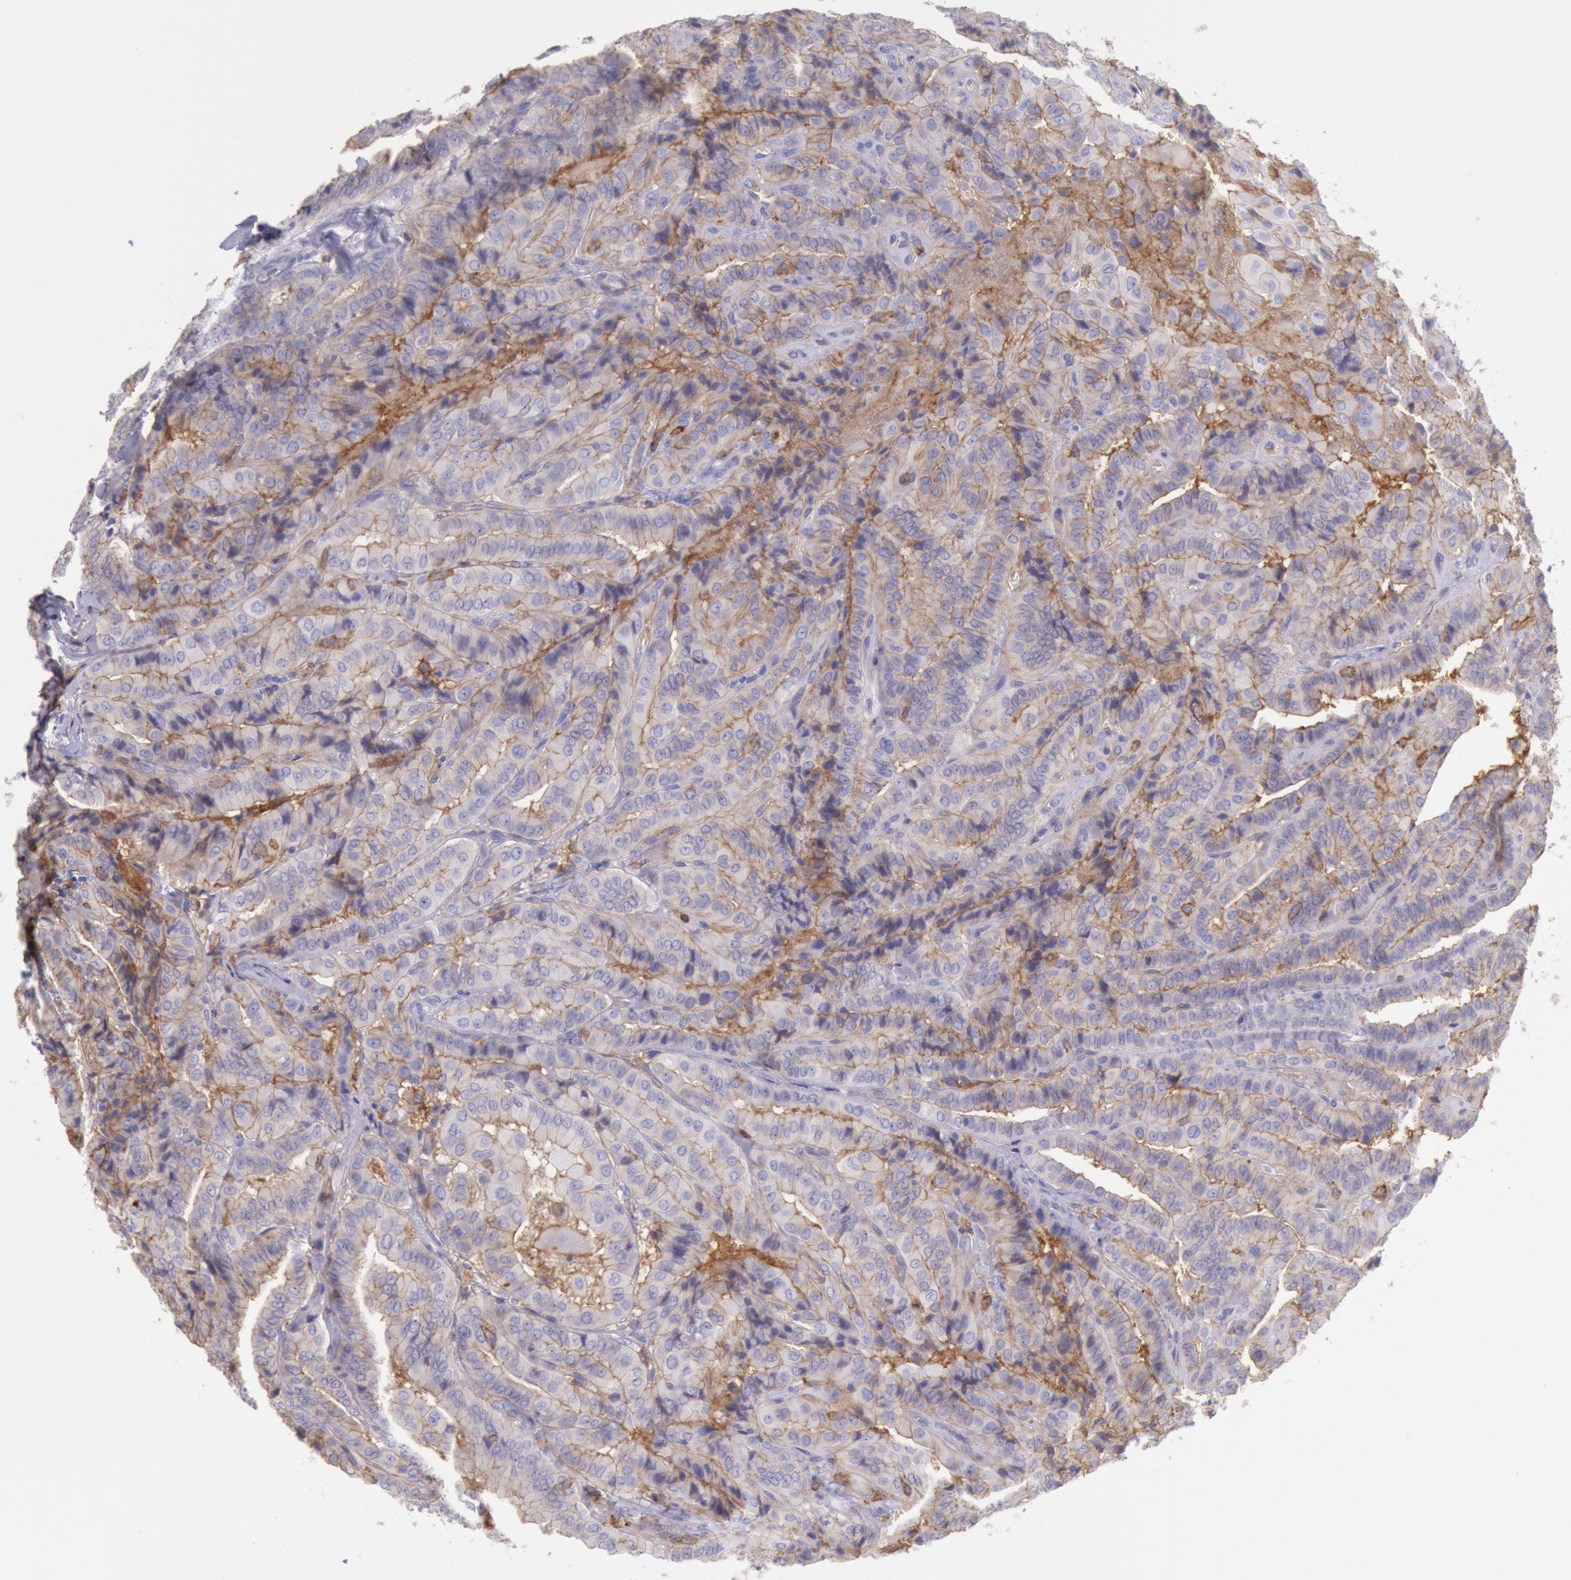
{"staining": {"intensity": "moderate", "quantity": "25%-75%", "location": "cytoplasmic/membranous"}, "tissue": "thyroid cancer", "cell_type": "Tumor cells", "image_type": "cancer", "snomed": [{"axis": "morphology", "description": "Papillary adenocarcinoma, NOS"}, {"axis": "topography", "description": "Thyroid gland"}], "caption": "A brown stain shows moderate cytoplasmic/membranous positivity of a protein in human papillary adenocarcinoma (thyroid) tumor cells.", "gene": "LYN", "patient": {"sex": "female", "age": 71}}